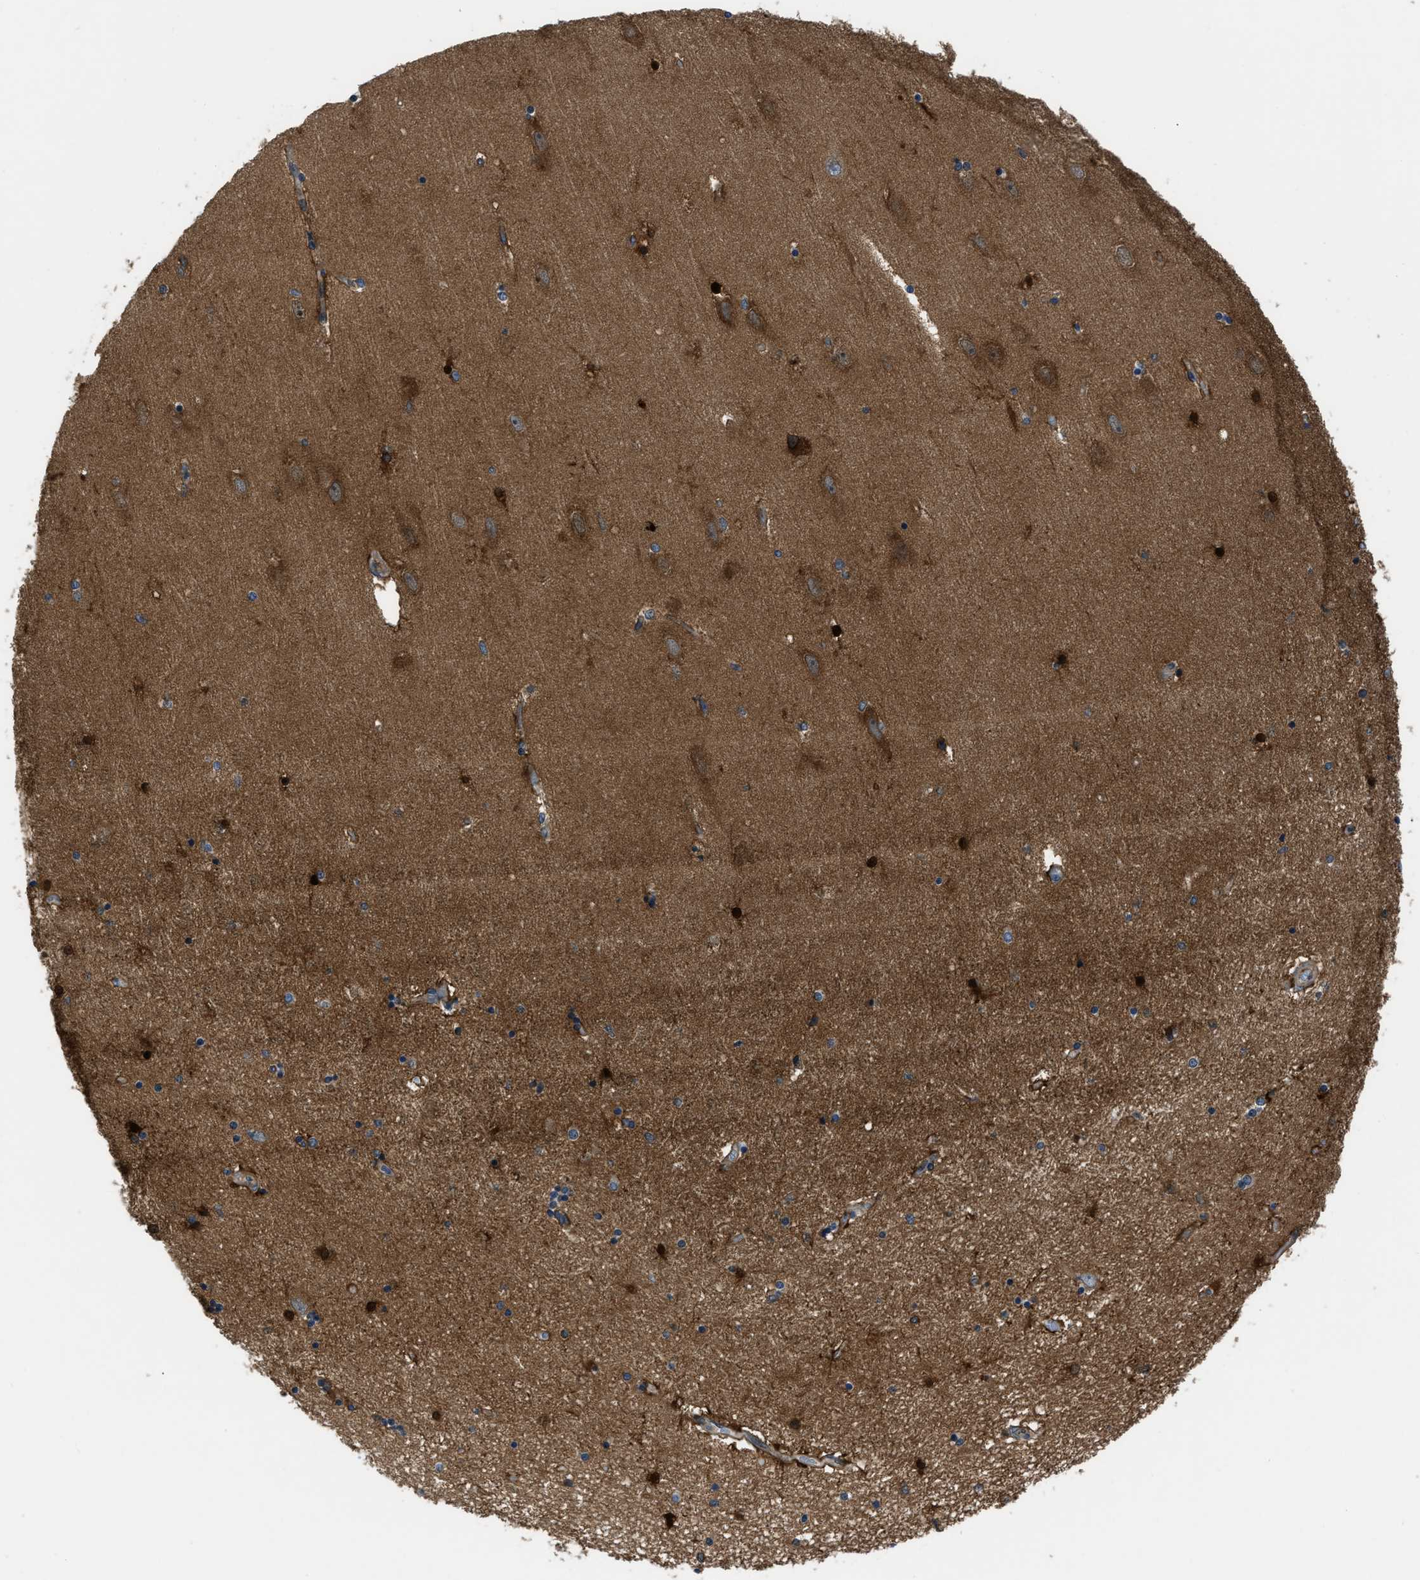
{"staining": {"intensity": "strong", "quantity": "<25%", "location": "cytoplasmic/membranous"}, "tissue": "hippocampus", "cell_type": "Glial cells", "image_type": "normal", "snomed": [{"axis": "morphology", "description": "Normal tissue, NOS"}, {"axis": "topography", "description": "Hippocampus"}], "caption": "Brown immunohistochemical staining in normal human hippocampus displays strong cytoplasmic/membranous expression in approximately <25% of glial cells.", "gene": "PFKP", "patient": {"sex": "female", "age": 54}}